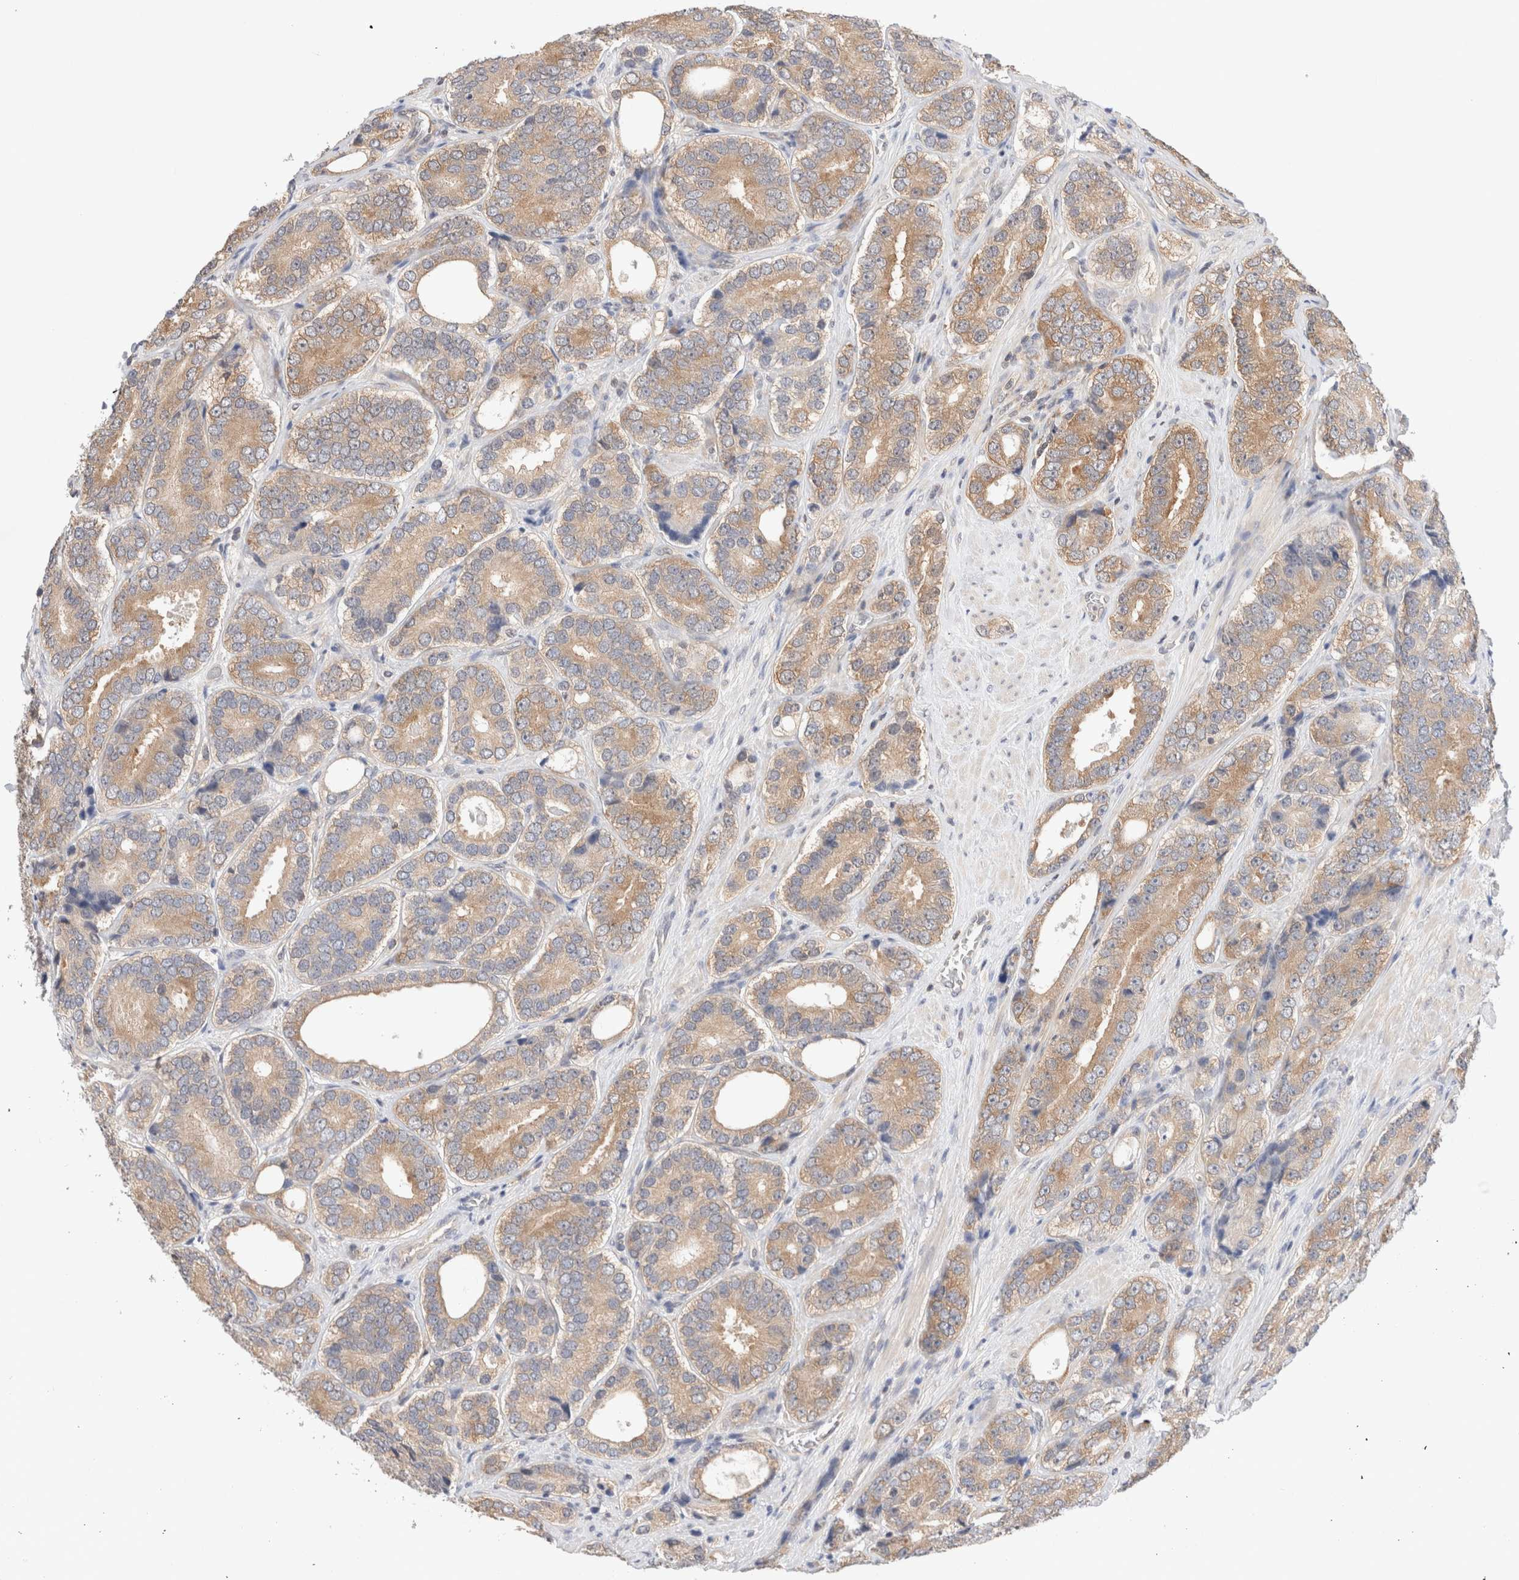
{"staining": {"intensity": "moderate", "quantity": ">75%", "location": "cytoplasmic/membranous"}, "tissue": "prostate cancer", "cell_type": "Tumor cells", "image_type": "cancer", "snomed": [{"axis": "morphology", "description": "Adenocarcinoma, High grade"}, {"axis": "topography", "description": "Prostate"}], "caption": "Moderate cytoplasmic/membranous expression for a protein is identified in about >75% of tumor cells of prostate cancer (adenocarcinoma (high-grade)) using immunohistochemistry (IHC).", "gene": "C17orf97", "patient": {"sex": "male", "age": 56}}